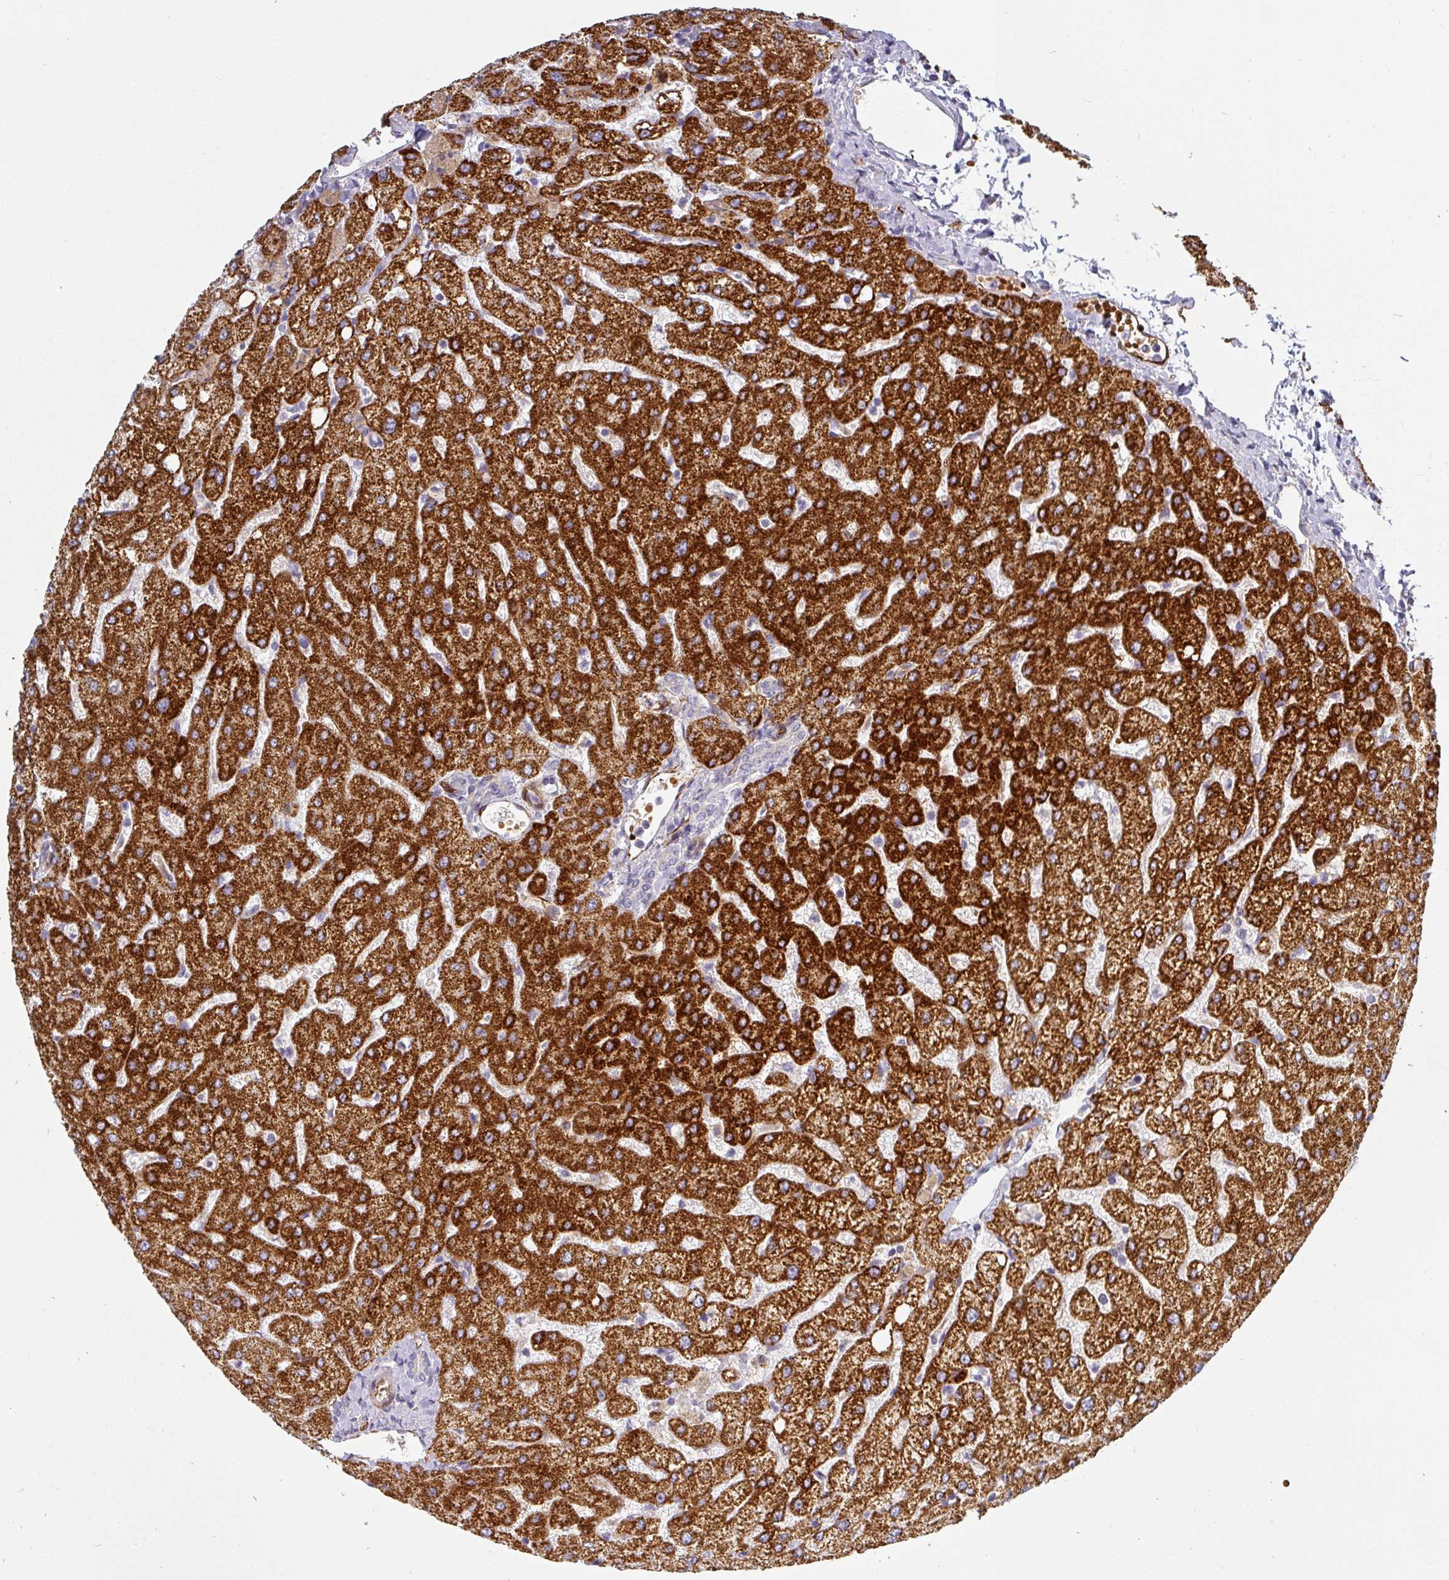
{"staining": {"intensity": "negative", "quantity": "none", "location": "none"}, "tissue": "liver", "cell_type": "Cholangiocytes", "image_type": "normal", "snomed": [{"axis": "morphology", "description": "Normal tissue, NOS"}, {"axis": "topography", "description": "Liver"}], "caption": "This image is of benign liver stained with IHC to label a protein in brown with the nuclei are counter-stained blue. There is no expression in cholangiocytes.", "gene": "PRODH2", "patient": {"sex": "female", "age": 54}}